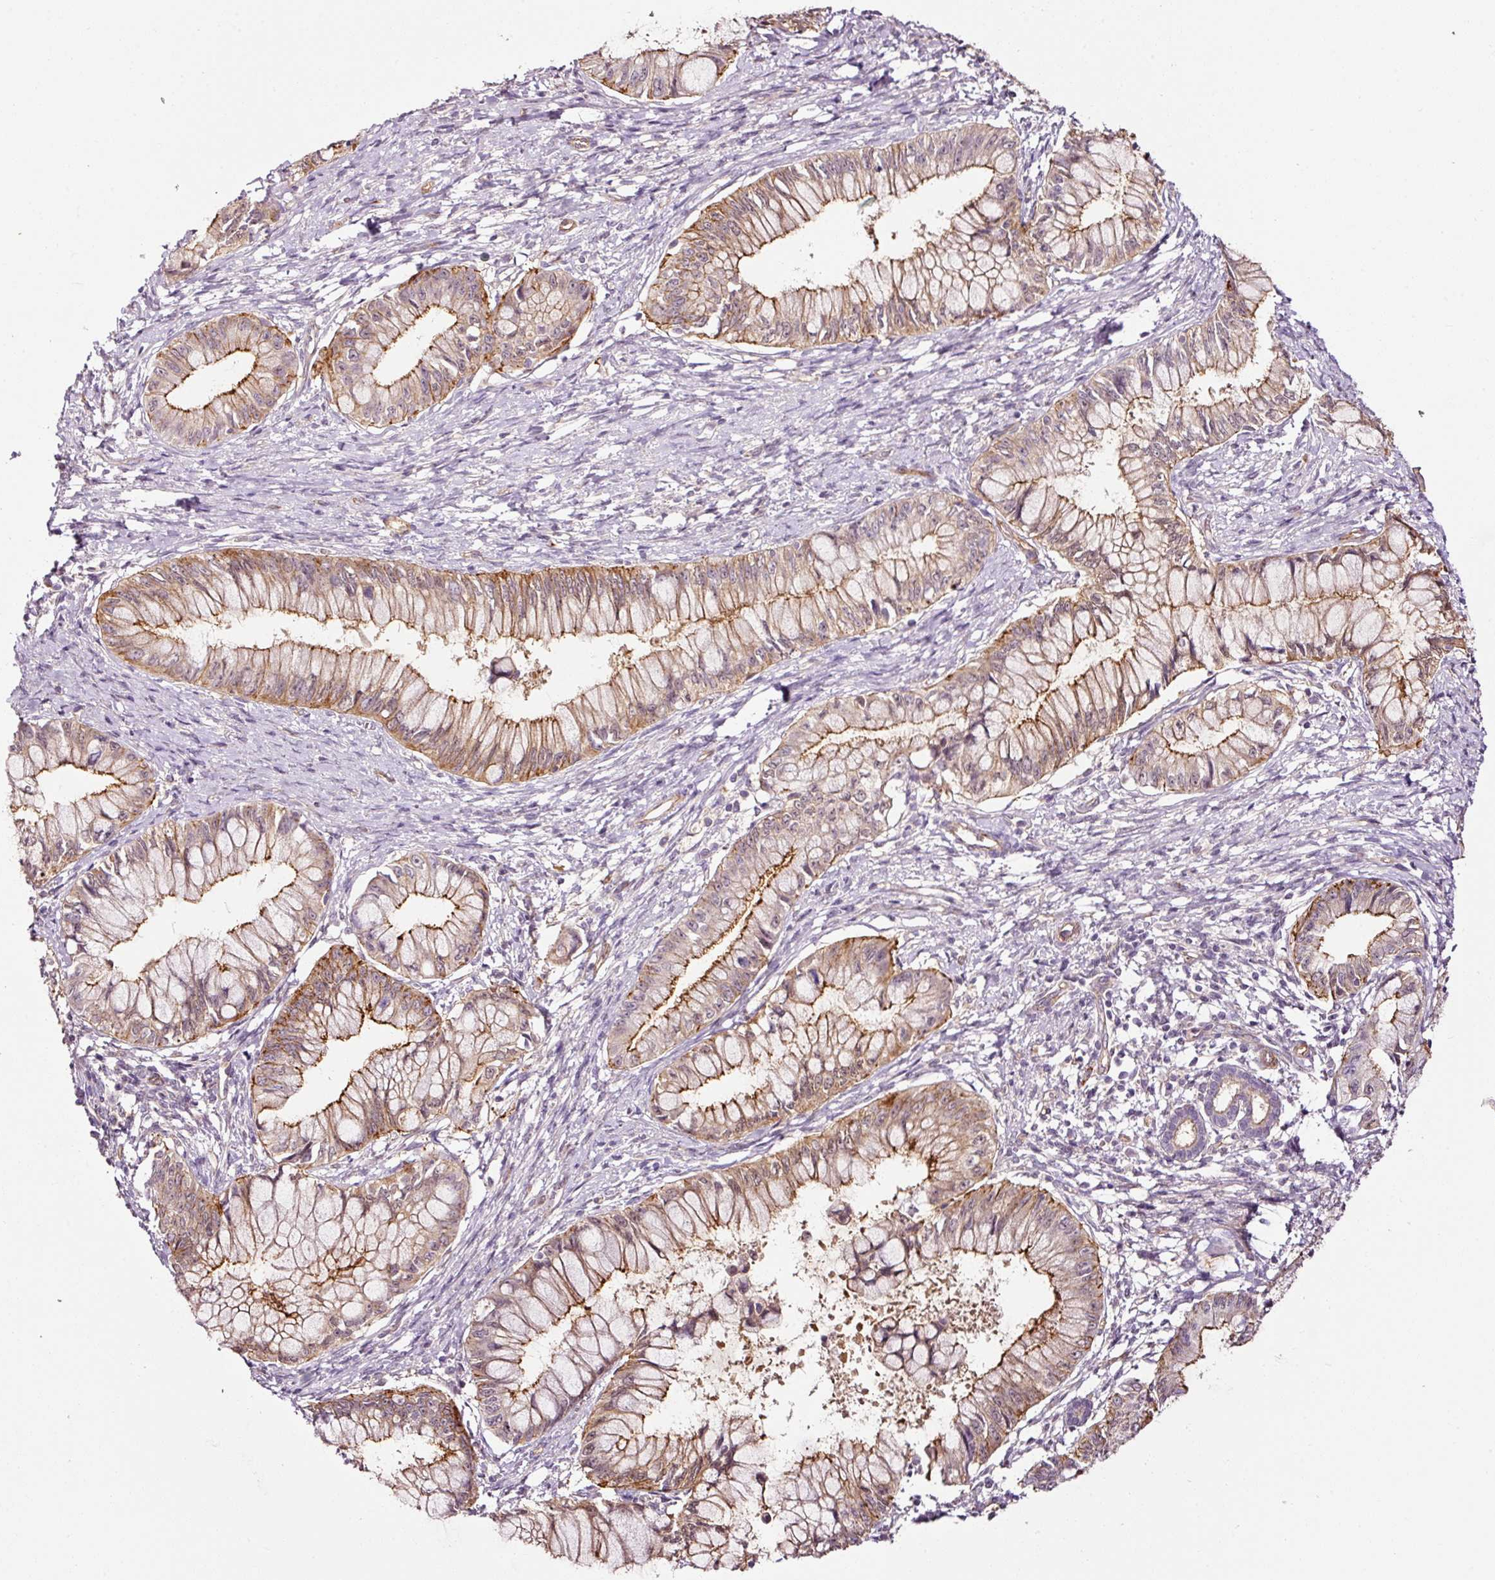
{"staining": {"intensity": "moderate", "quantity": ">75%", "location": "cytoplasmic/membranous"}, "tissue": "pancreatic cancer", "cell_type": "Tumor cells", "image_type": "cancer", "snomed": [{"axis": "morphology", "description": "Adenocarcinoma, NOS"}, {"axis": "topography", "description": "Pancreas"}], "caption": "High-power microscopy captured an IHC histopathology image of pancreatic adenocarcinoma, revealing moderate cytoplasmic/membranous expression in approximately >75% of tumor cells.", "gene": "ABCB4", "patient": {"sex": "male", "age": 48}}